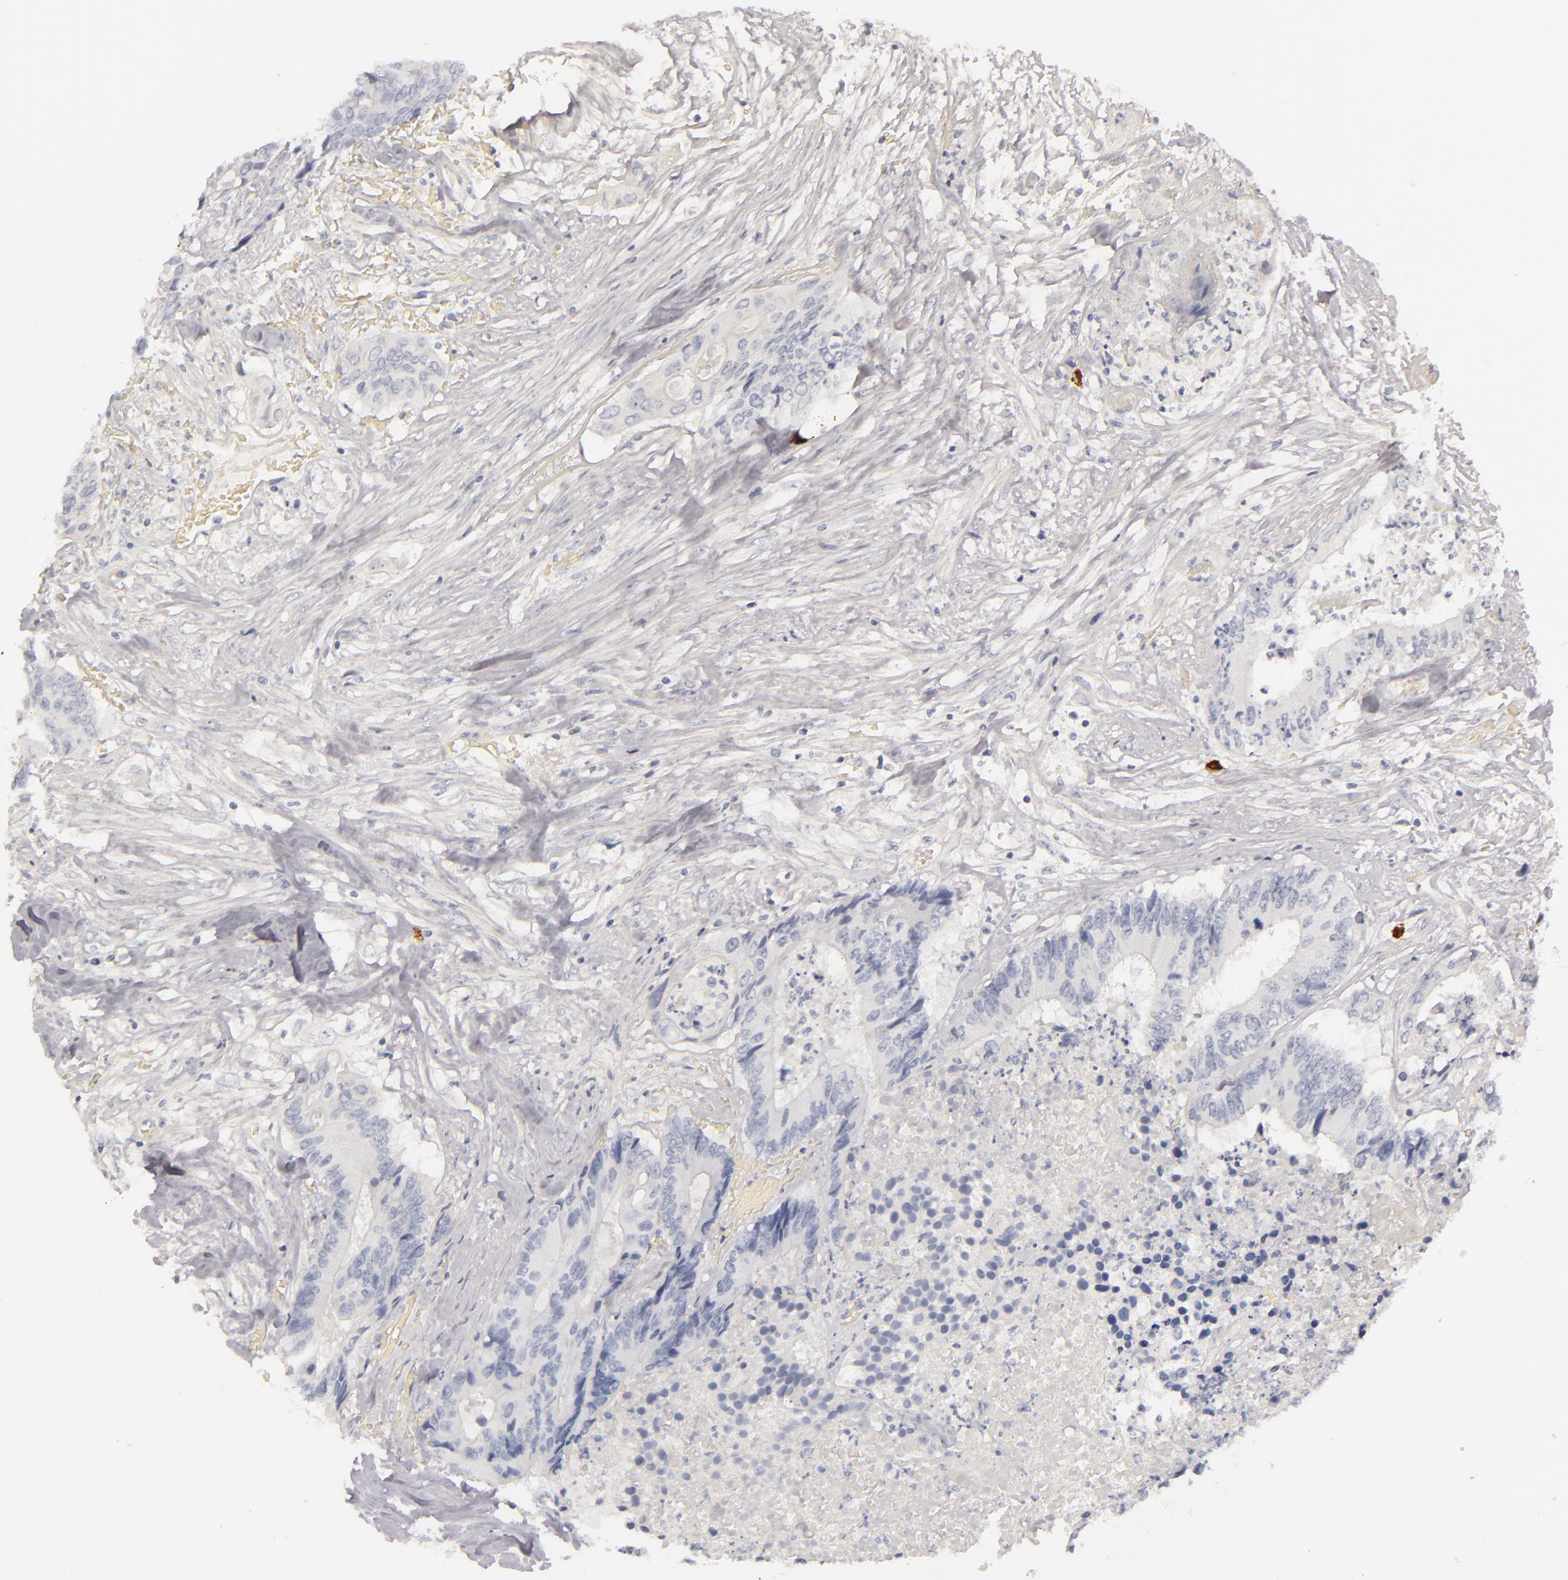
{"staining": {"intensity": "negative", "quantity": "none", "location": "none"}, "tissue": "colorectal cancer", "cell_type": "Tumor cells", "image_type": "cancer", "snomed": [{"axis": "morphology", "description": "Adenocarcinoma, NOS"}, {"axis": "topography", "description": "Rectum"}], "caption": "Immunohistochemistry (IHC) image of neoplastic tissue: colorectal adenocarcinoma stained with DAB demonstrates no significant protein positivity in tumor cells.", "gene": "TPSD1", "patient": {"sex": "male", "age": 55}}